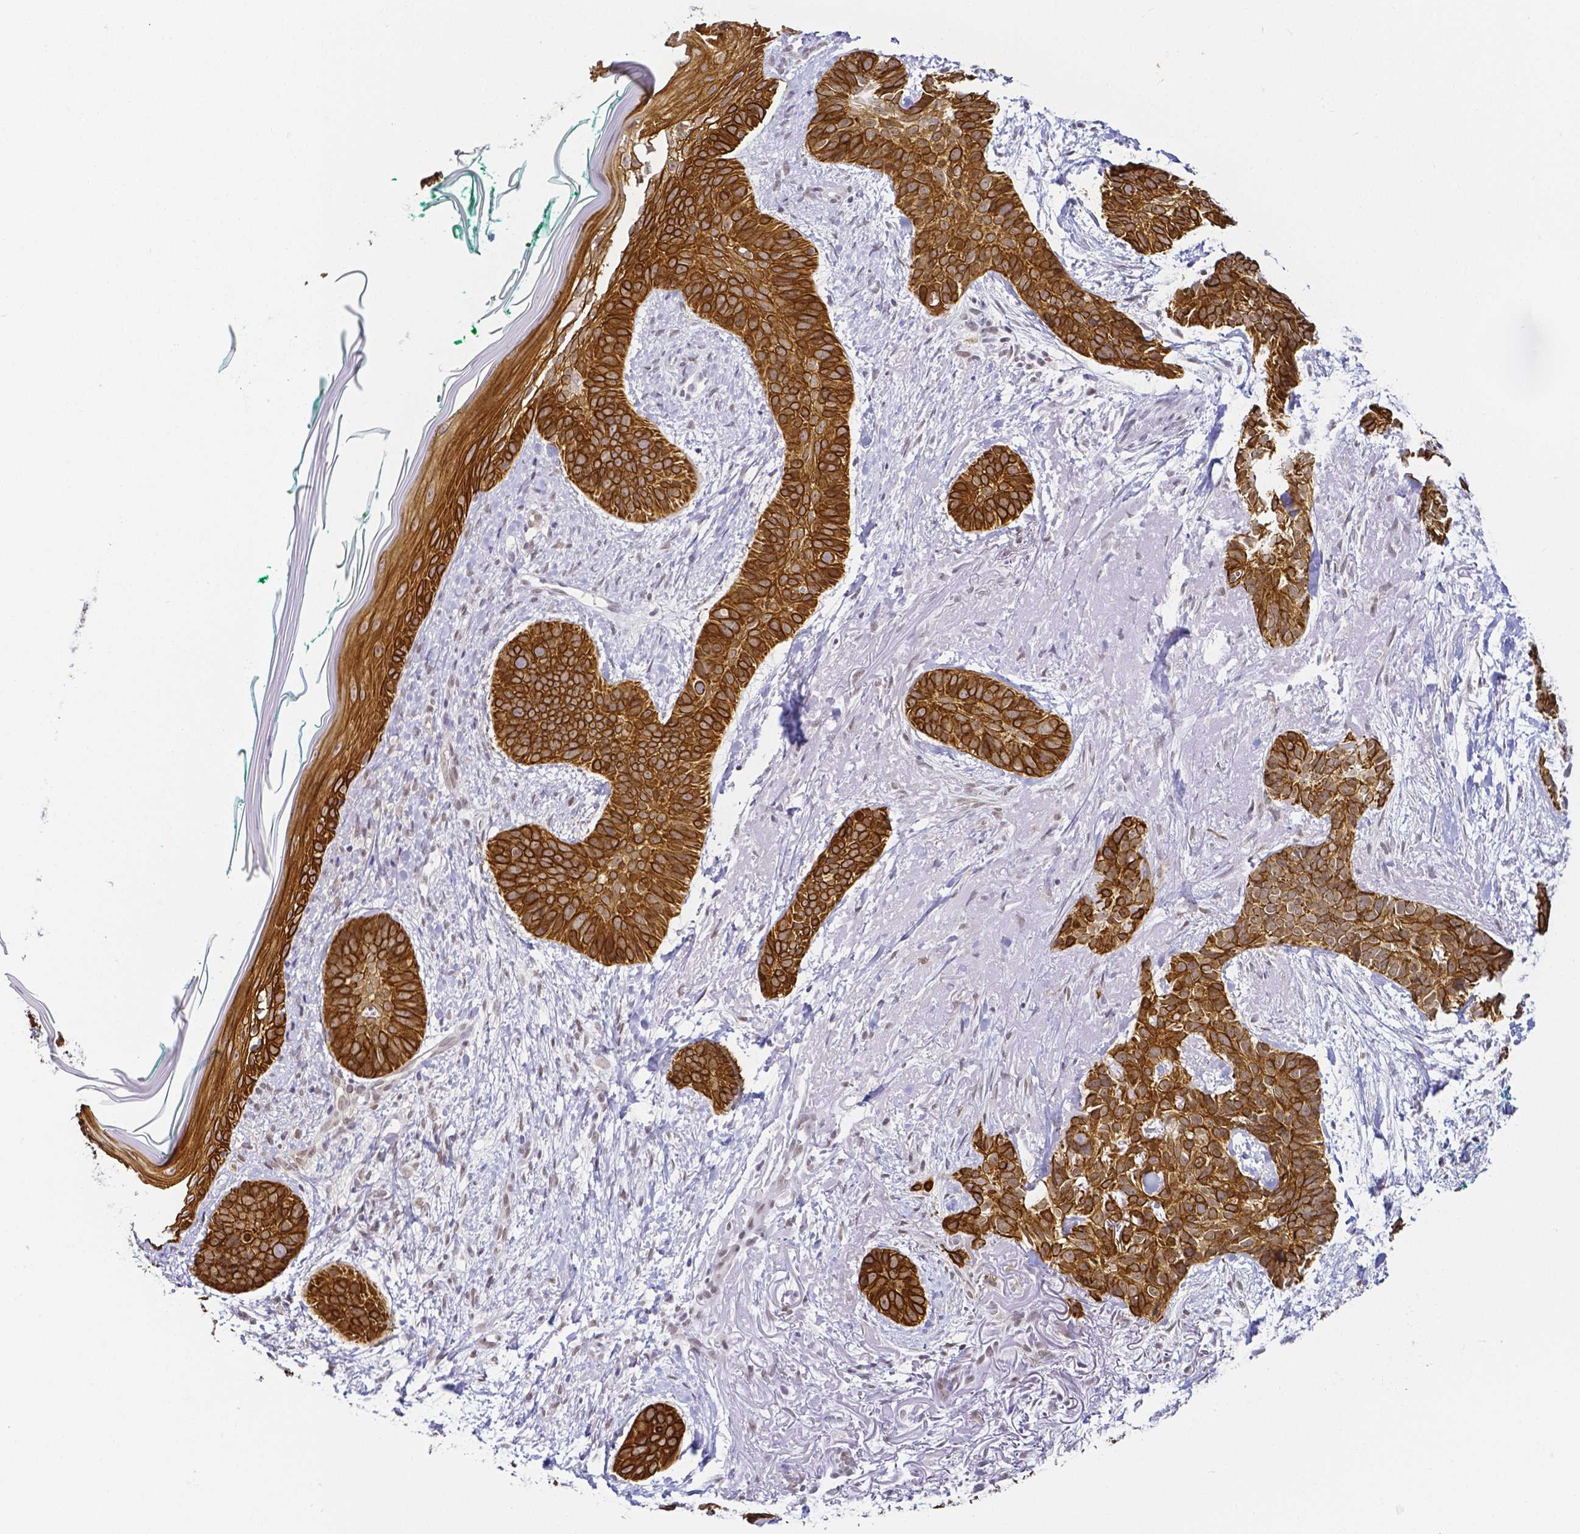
{"staining": {"intensity": "strong", "quantity": ">75%", "location": "cytoplasmic/membranous"}, "tissue": "skin cancer", "cell_type": "Tumor cells", "image_type": "cancer", "snomed": [{"axis": "morphology", "description": "Basal cell carcinoma"}, {"axis": "topography", "description": "Skin"}, {"axis": "topography", "description": "Skin of face"}, {"axis": "topography", "description": "Skin of nose"}], "caption": "Protein staining of skin cancer tissue exhibits strong cytoplasmic/membranous positivity in approximately >75% of tumor cells. Nuclei are stained in blue.", "gene": "FAM83G", "patient": {"sex": "female", "age": 86}}